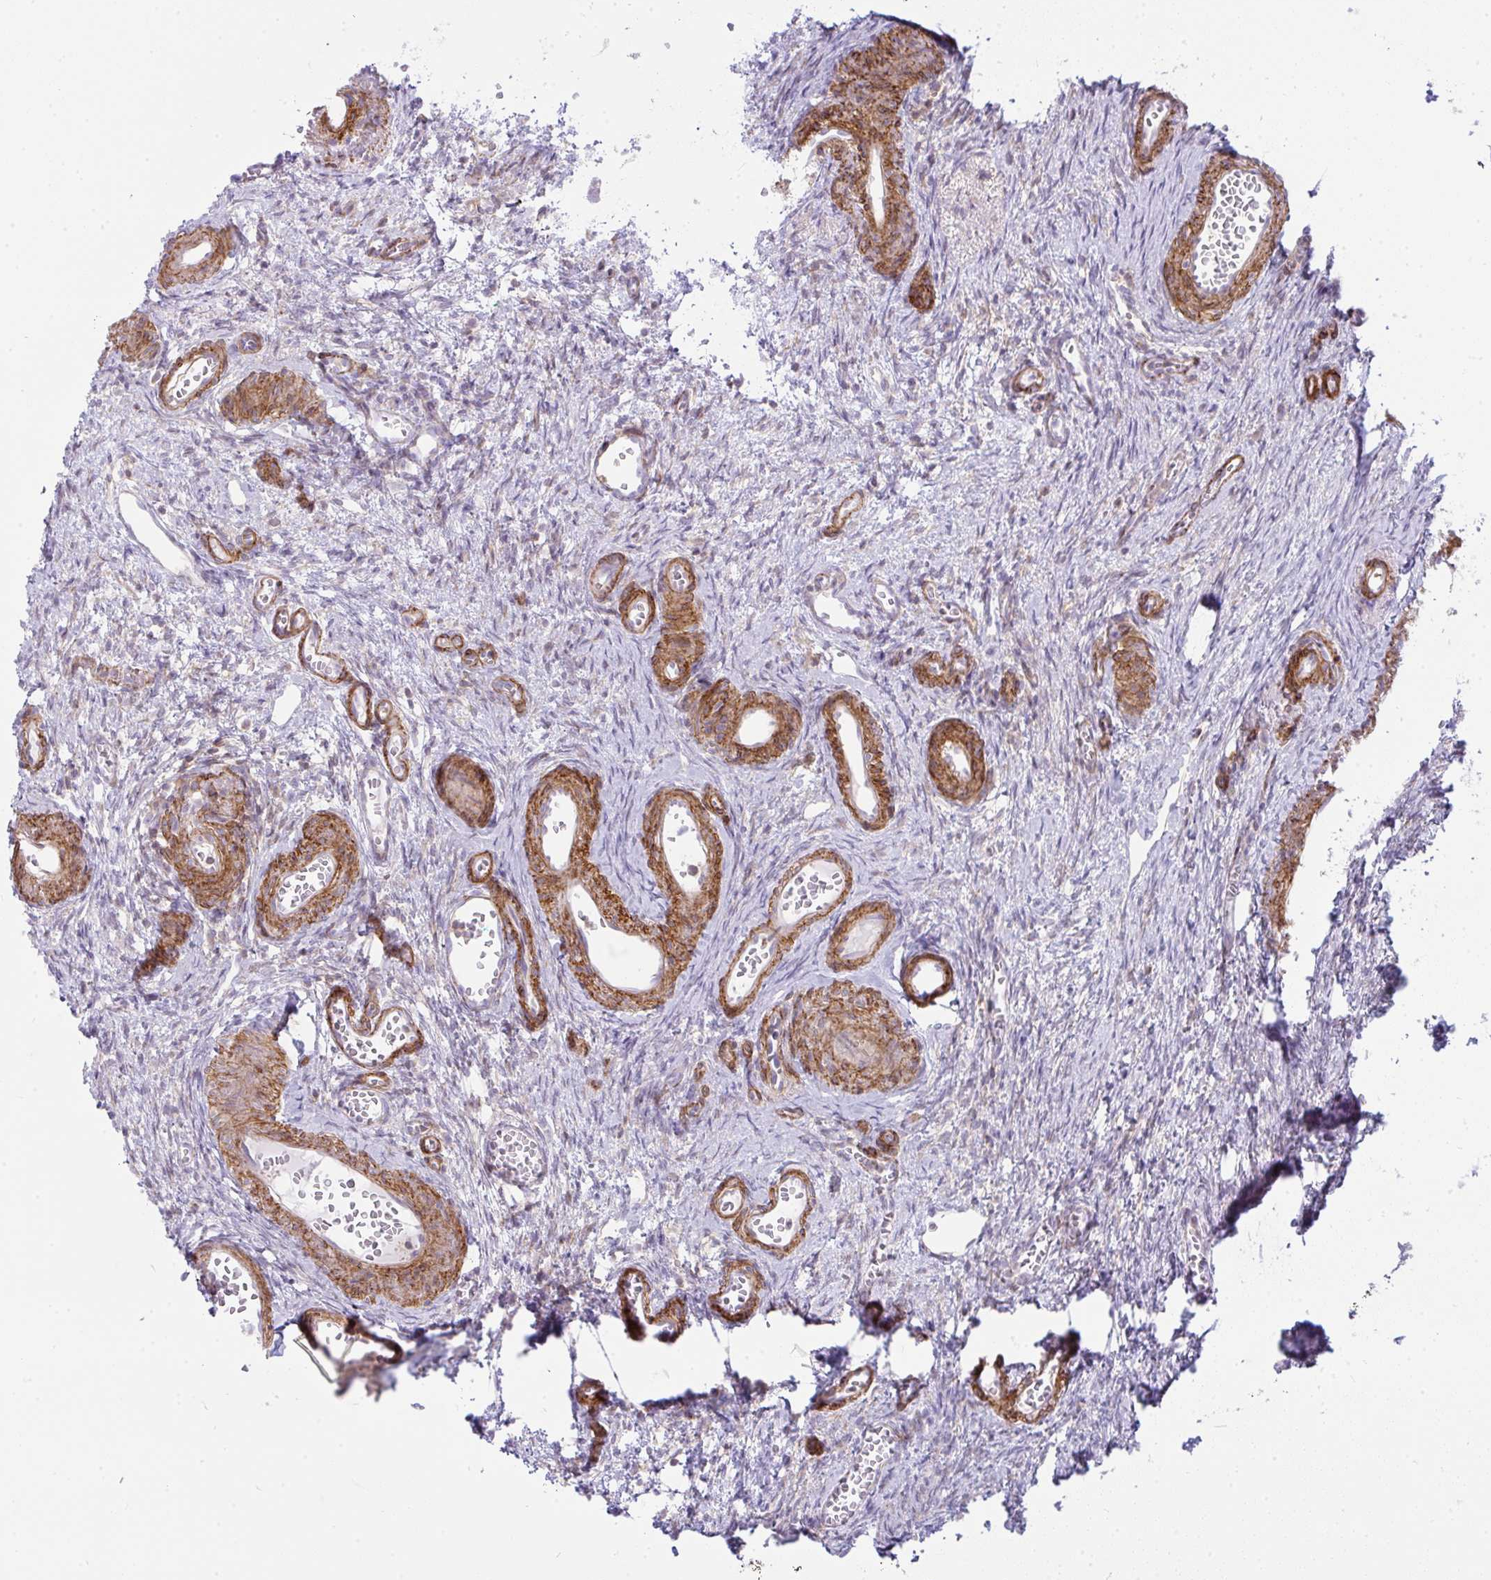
{"staining": {"intensity": "negative", "quantity": "none", "location": "none"}, "tissue": "ovary", "cell_type": "Follicle cells", "image_type": "normal", "snomed": [{"axis": "morphology", "description": "Normal tissue, NOS"}, {"axis": "topography", "description": "Ovary"}], "caption": "Protein analysis of normal ovary exhibits no significant positivity in follicle cells. The staining is performed using DAB brown chromogen with nuclei counter-stained in using hematoxylin.", "gene": "CDRT15", "patient": {"sex": "female", "age": 41}}